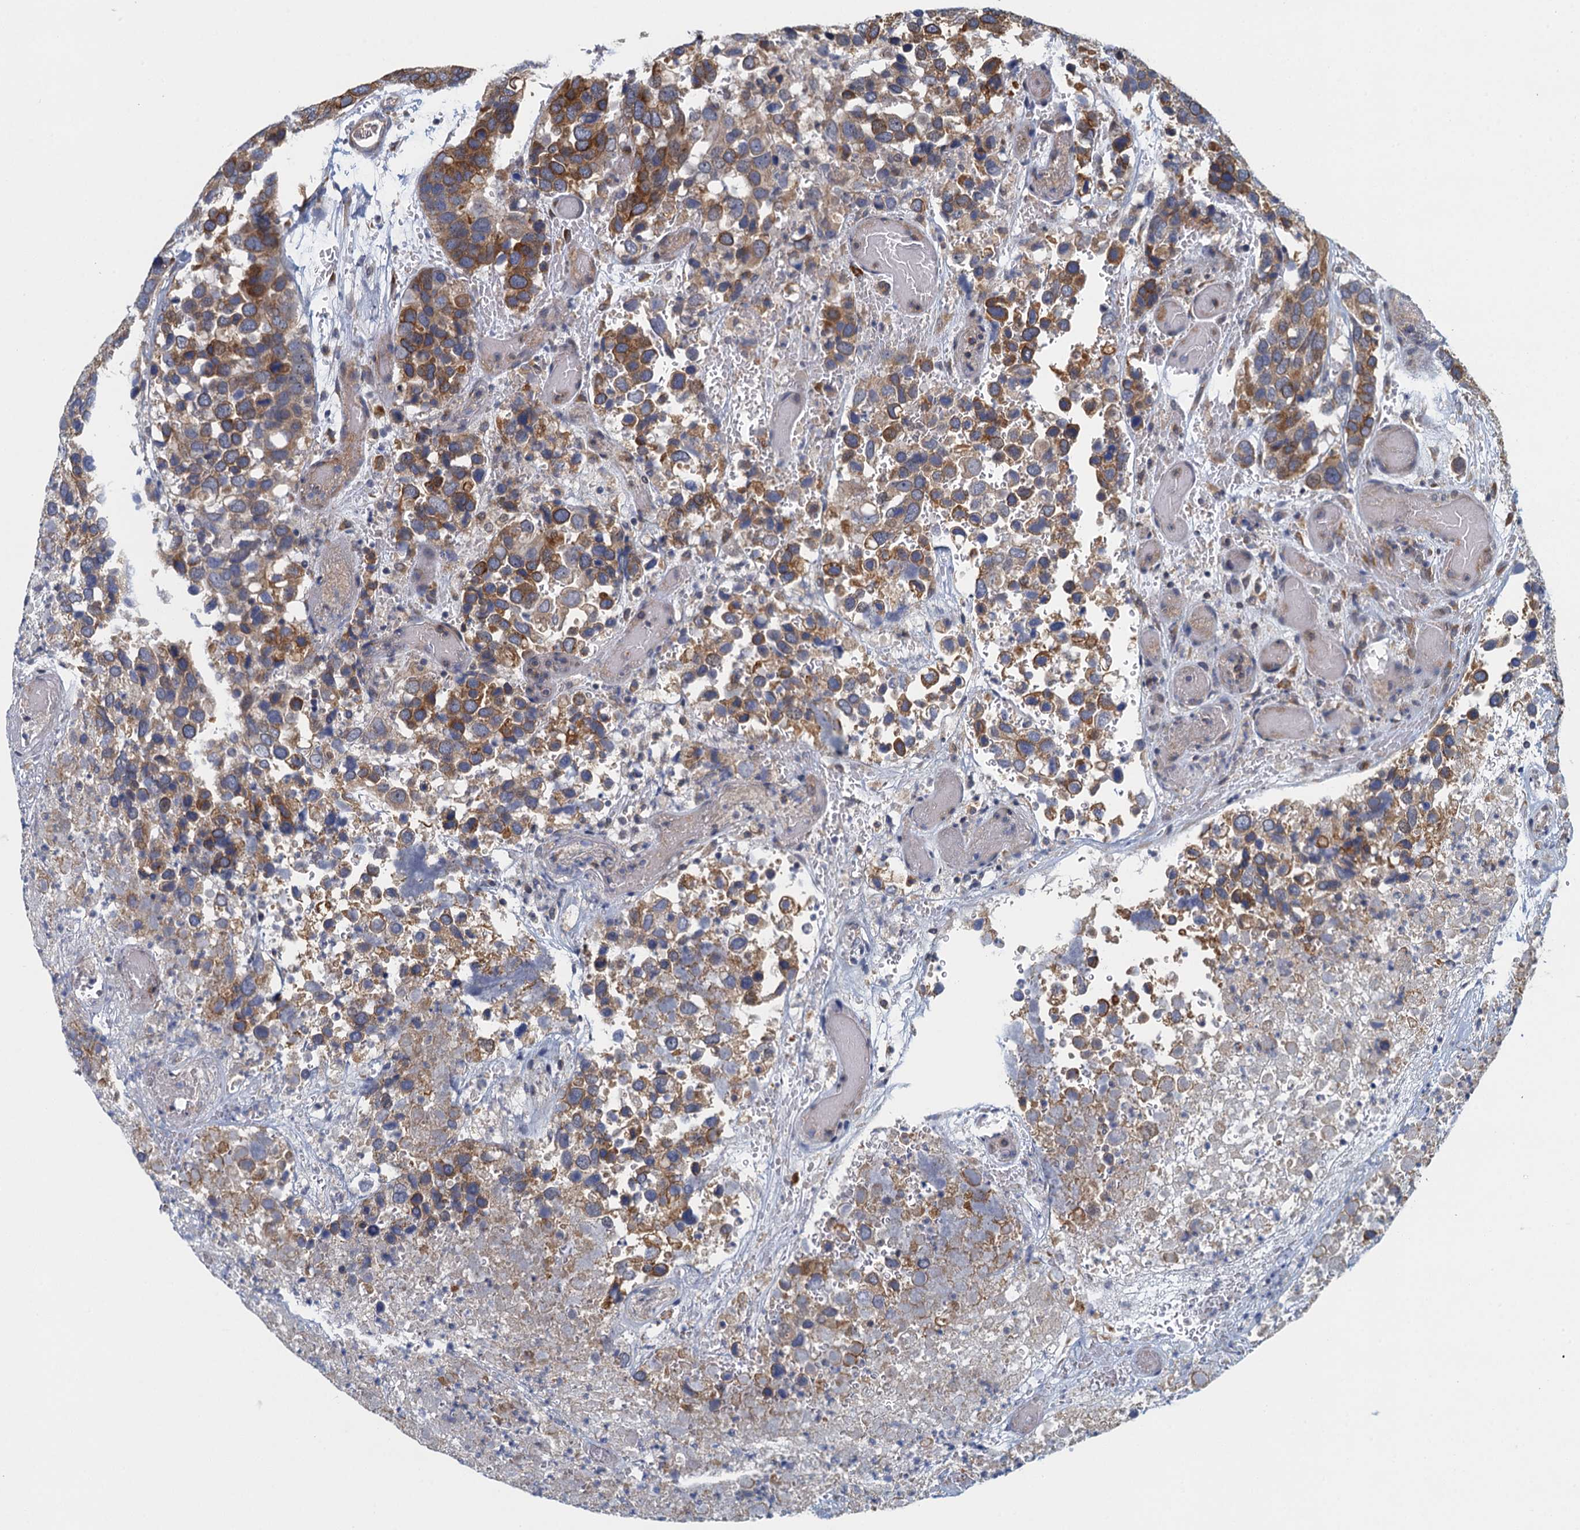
{"staining": {"intensity": "moderate", "quantity": ">75%", "location": "cytoplasmic/membranous"}, "tissue": "breast cancer", "cell_type": "Tumor cells", "image_type": "cancer", "snomed": [{"axis": "morphology", "description": "Duct carcinoma"}, {"axis": "topography", "description": "Breast"}], "caption": "Breast cancer (intraductal carcinoma) stained with DAB (3,3'-diaminobenzidine) immunohistochemistry reveals medium levels of moderate cytoplasmic/membranous positivity in about >75% of tumor cells.", "gene": "ALG2", "patient": {"sex": "female", "age": 83}}